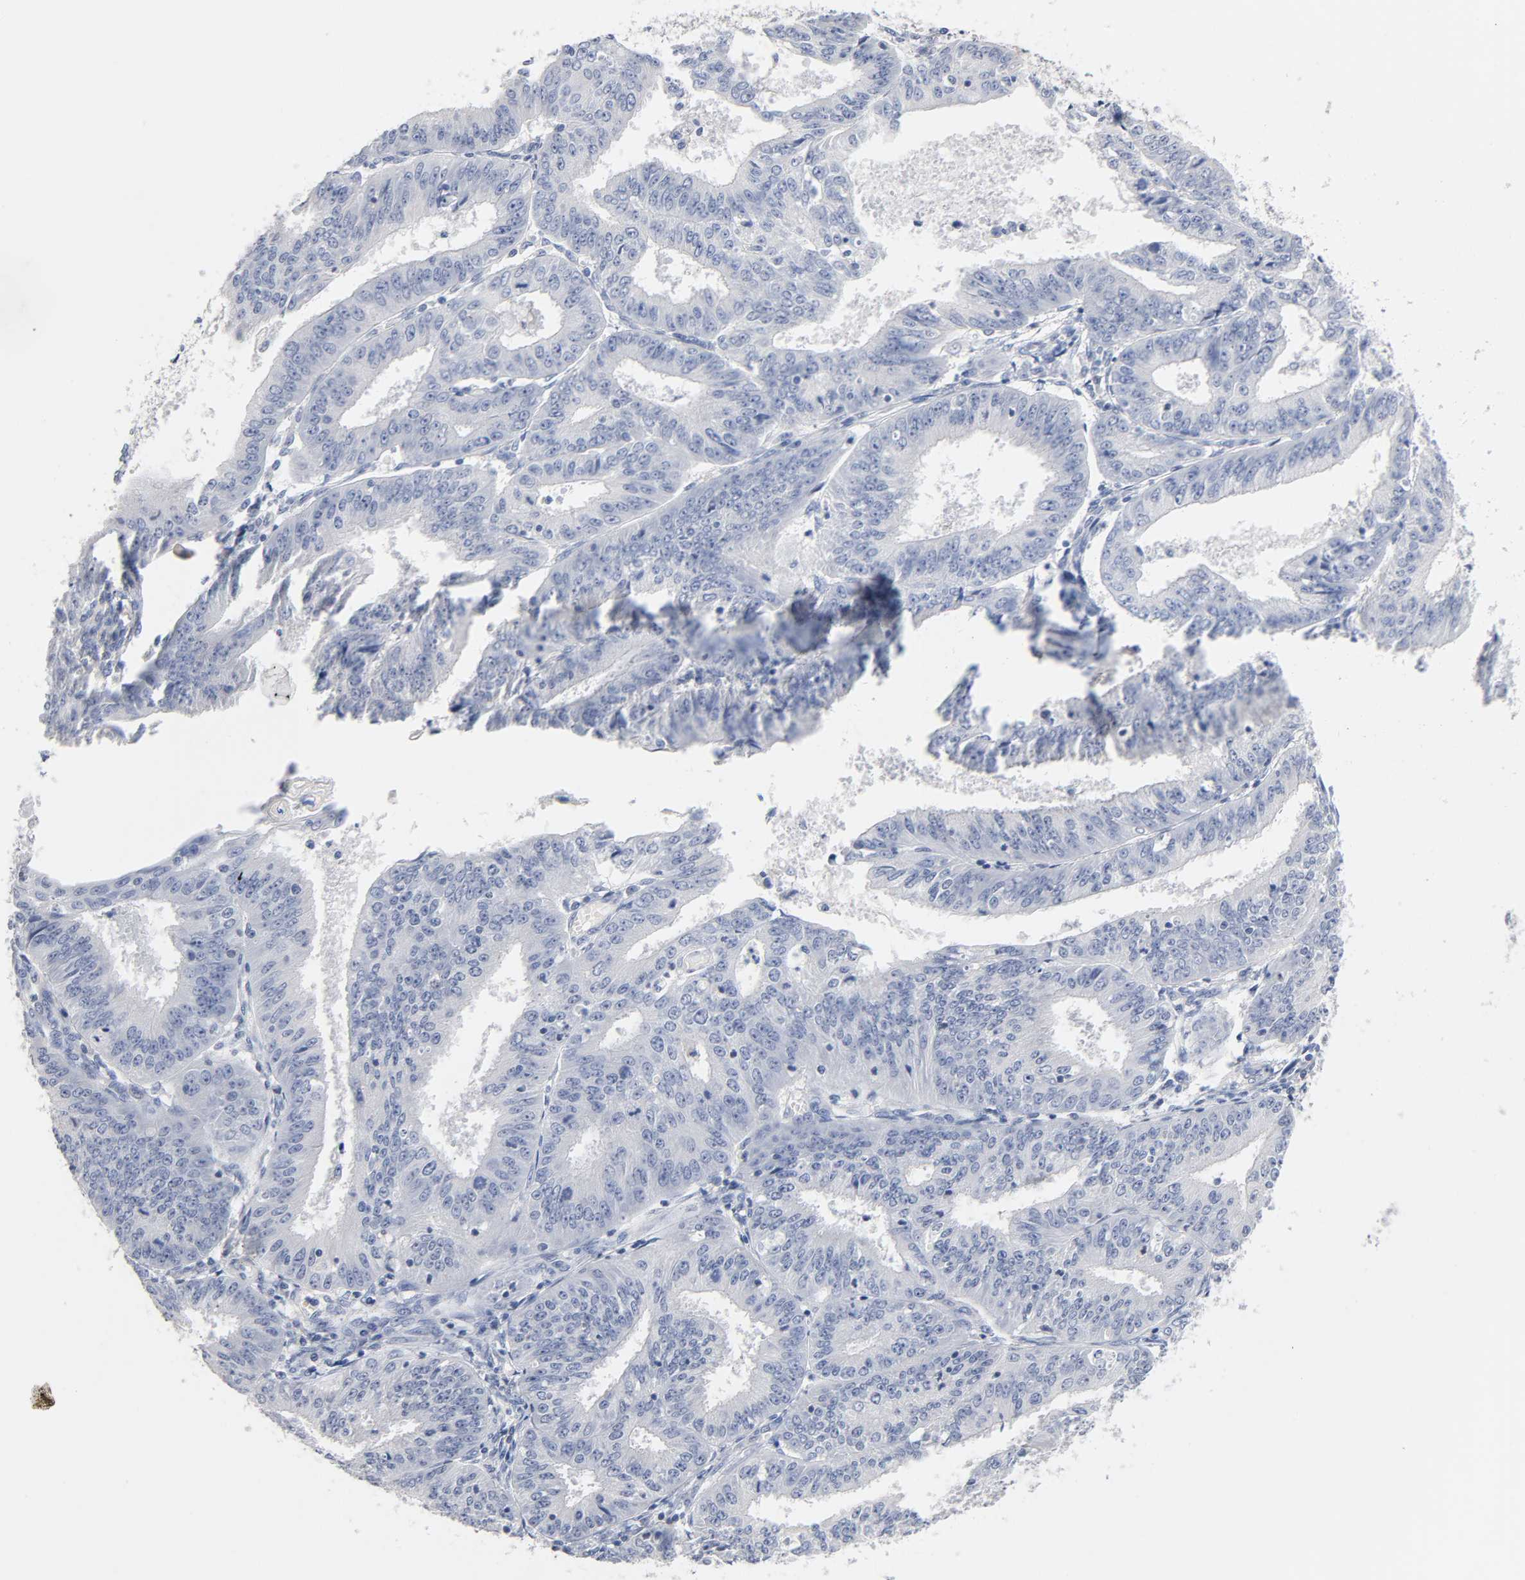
{"staining": {"intensity": "negative", "quantity": "none", "location": "none"}, "tissue": "endometrial cancer", "cell_type": "Tumor cells", "image_type": "cancer", "snomed": [{"axis": "morphology", "description": "Adenocarcinoma, NOS"}, {"axis": "topography", "description": "Endometrium"}], "caption": "DAB immunohistochemical staining of endometrial cancer (adenocarcinoma) demonstrates no significant staining in tumor cells. Brightfield microscopy of IHC stained with DAB (3,3'-diaminobenzidine) (brown) and hematoxylin (blue), captured at high magnification.", "gene": "NFATC1", "patient": {"sex": "female", "age": 42}}